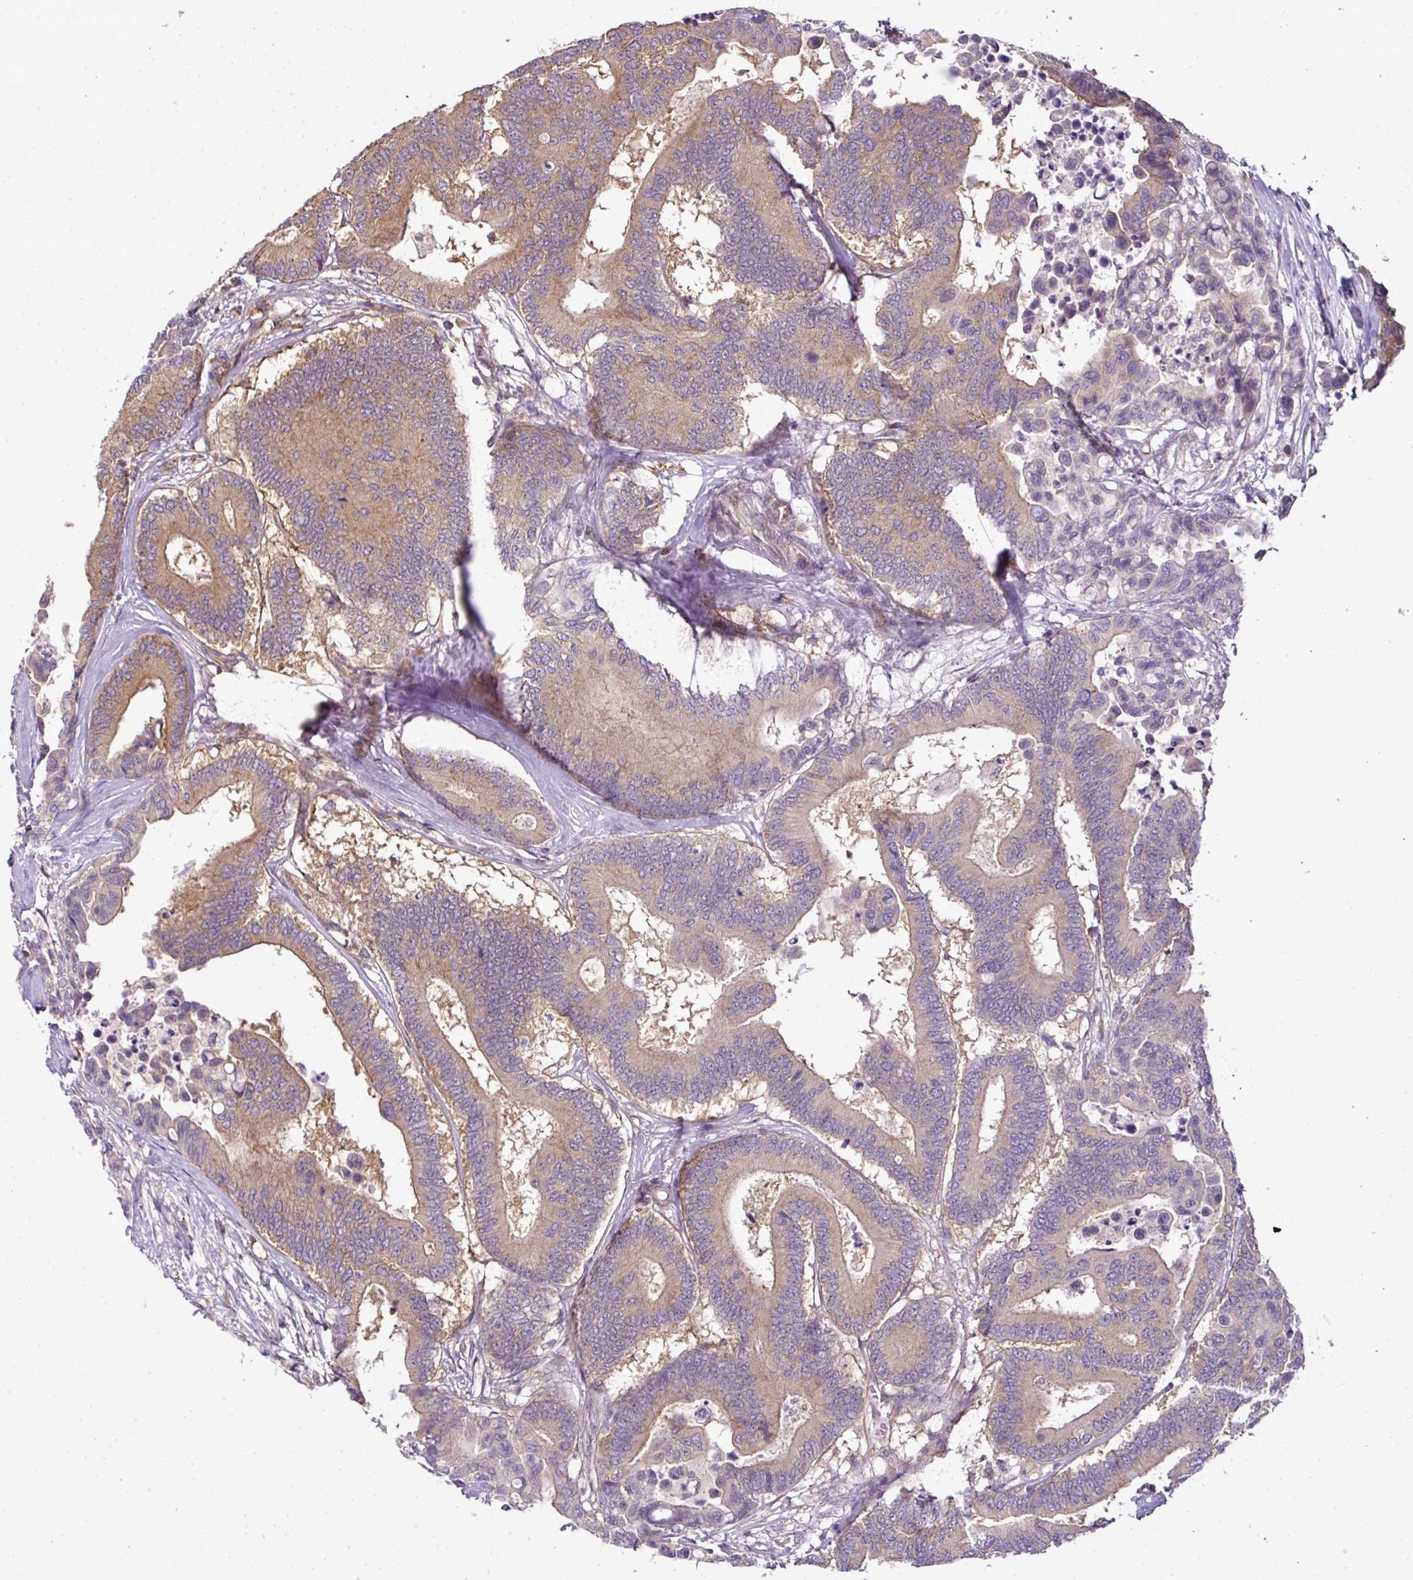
{"staining": {"intensity": "moderate", "quantity": ">75%", "location": "cytoplasmic/membranous"}, "tissue": "colorectal cancer", "cell_type": "Tumor cells", "image_type": "cancer", "snomed": [{"axis": "morphology", "description": "Normal tissue, NOS"}, {"axis": "morphology", "description": "Adenocarcinoma, NOS"}, {"axis": "topography", "description": "Colon"}], "caption": "High-magnification brightfield microscopy of colorectal cancer stained with DAB (3,3'-diaminobenzidine) (brown) and counterstained with hematoxylin (blue). tumor cells exhibit moderate cytoplasmic/membranous expression is appreciated in about>75% of cells.", "gene": "RBM4B", "patient": {"sex": "male", "age": 82}}